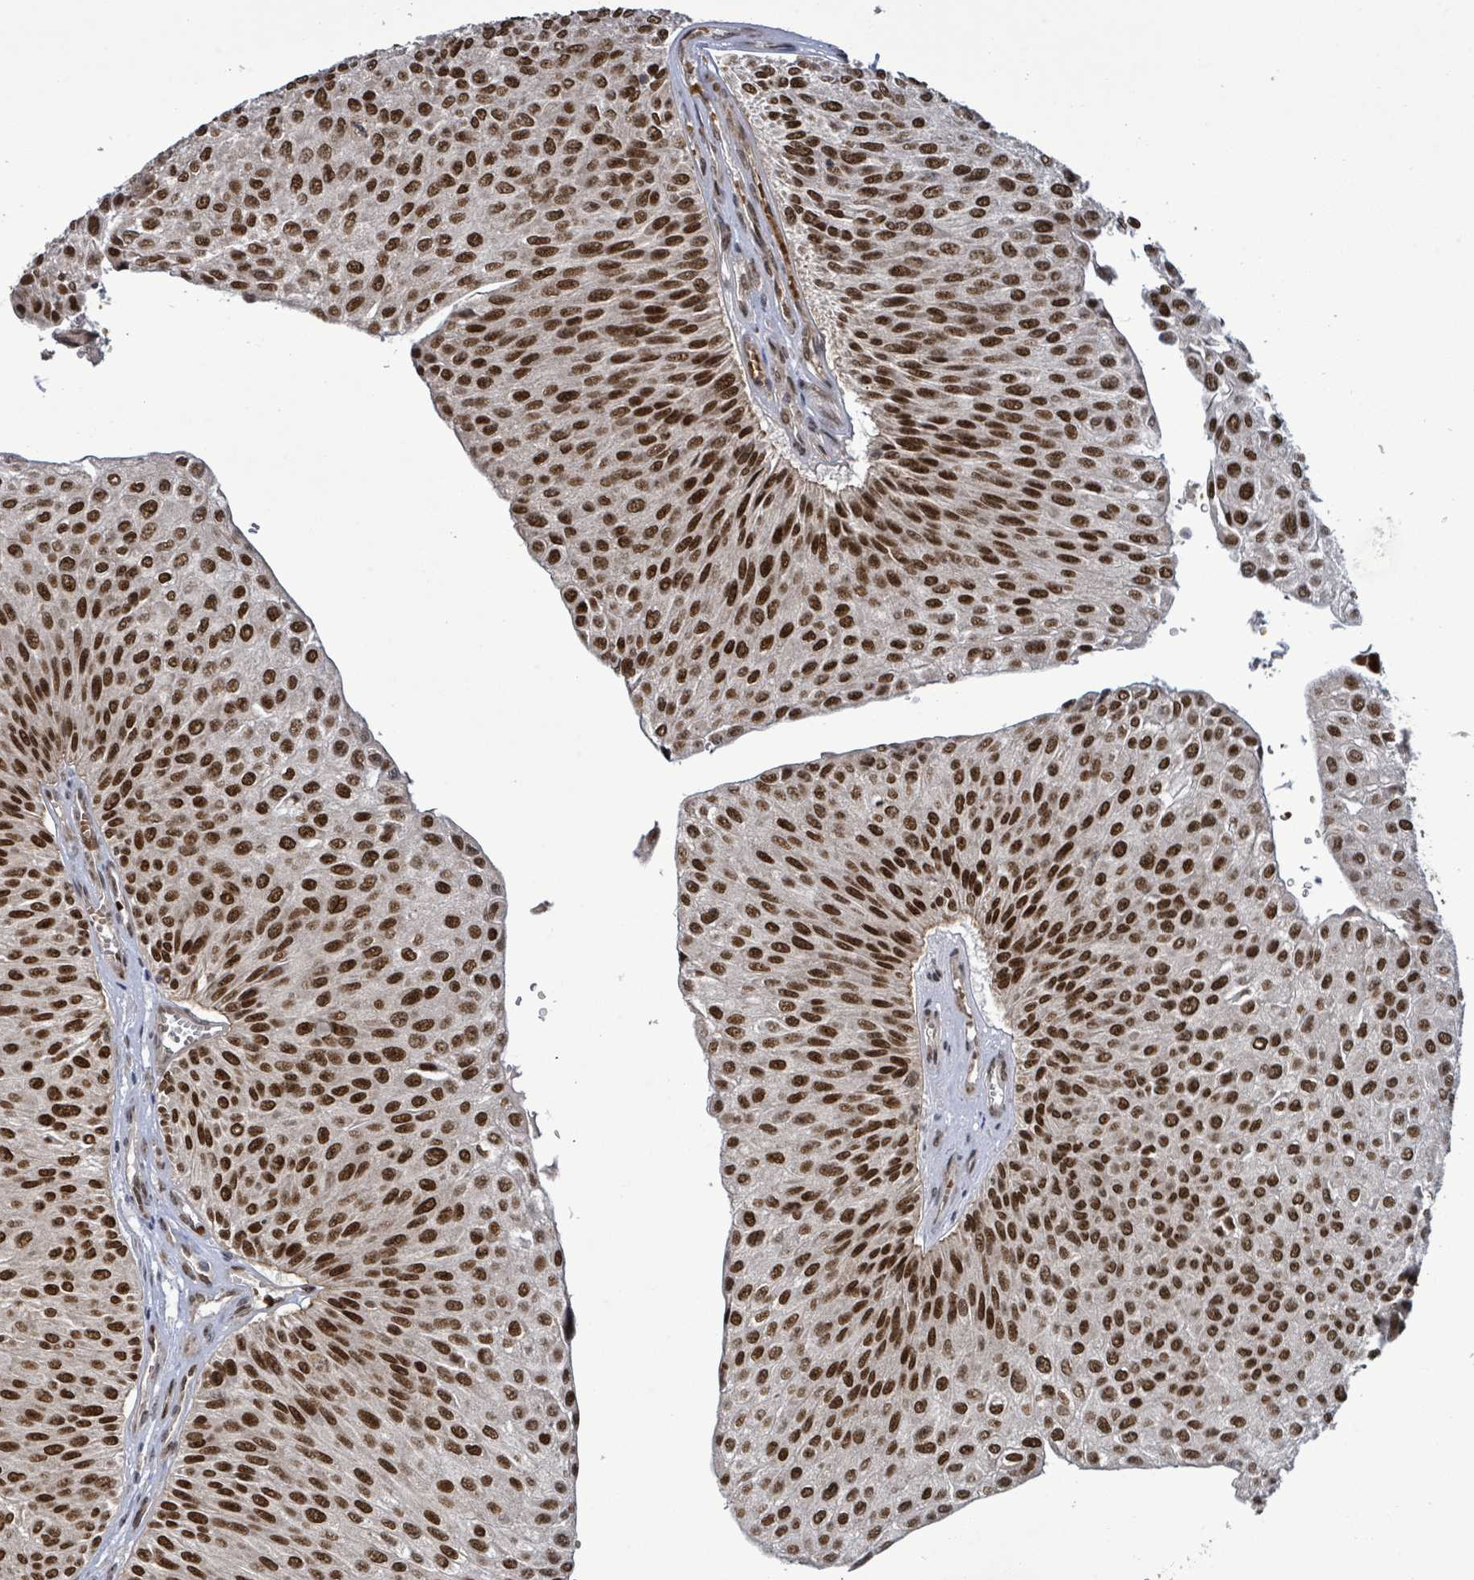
{"staining": {"intensity": "strong", "quantity": ">75%", "location": "nuclear"}, "tissue": "urothelial cancer", "cell_type": "Tumor cells", "image_type": "cancer", "snomed": [{"axis": "morphology", "description": "Urothelial carcinoma, NOS"}, {"axis": "topography", "description": "Urinary bladder"}], "caption": "Strong nuclear staining for a protein is identified in about >75% of tumor cells of transitional cell carcinoma using immunohistochemistry.", "gene": "PATZ1", "patient": {"sex": "male", "age": 67}}